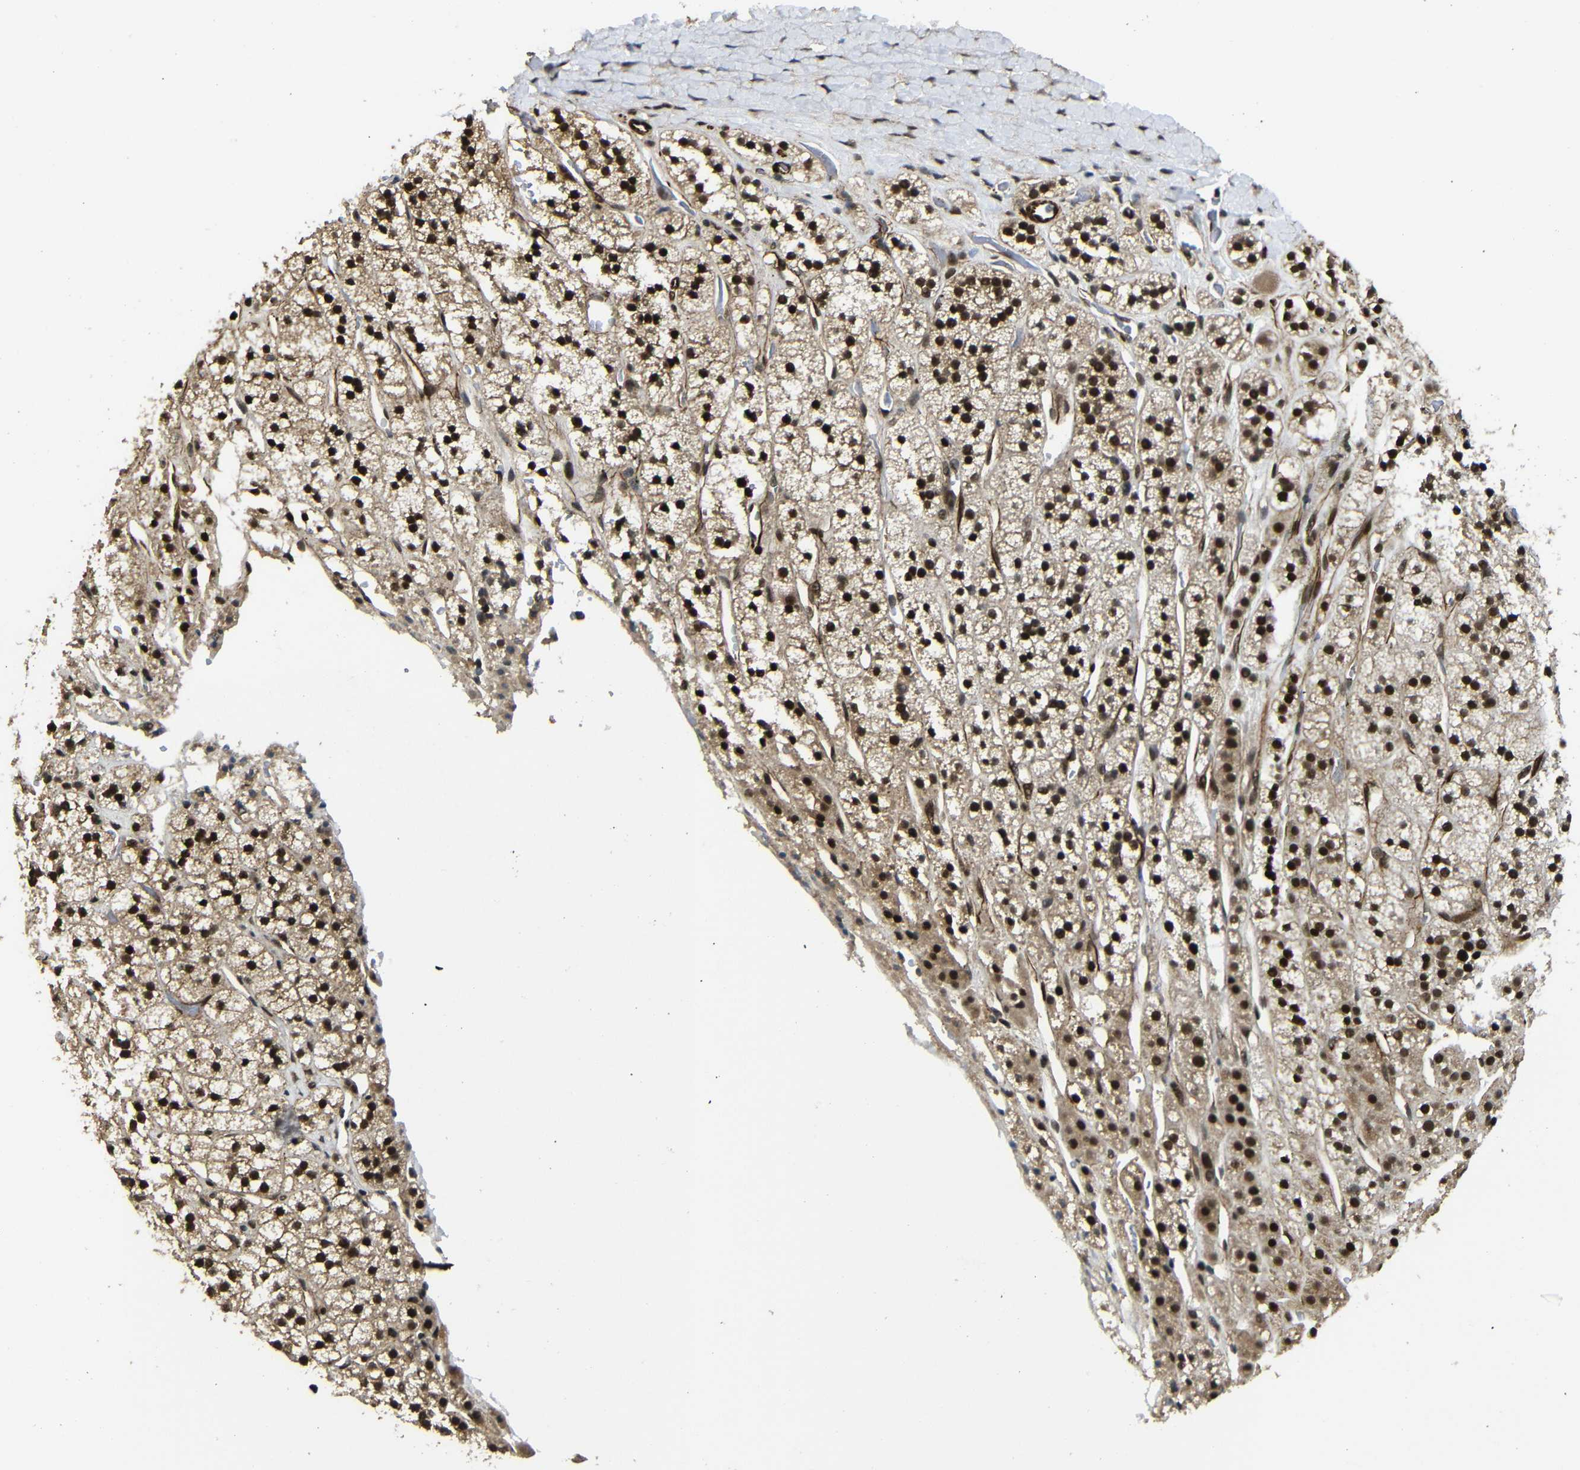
{"staining": {"intensity": "strong", "quantity": ">75%", "location": "cytoplasmic/membranous,nuclear"}, "tissue": "adrenal gland", "cell_type": "Glandular cells", "image_type": "normal", "snomed": [{"axis": "morphology", "description": "Normal tissue, NOS"}, {"axis": "topography", "description": "Adrenal gland"}], "caption": "High-magnification brightfield microscopy of benign adrenal gland stained with DAB (brown) and counterstained with hematoxylin (blue). glandular cells exhibit strong cytoplasmic/membranous,nuclear expression is identified in approximately>75% of cells.", "gene": "TBX2", "patient": {"sex": "male", "age": 56}}